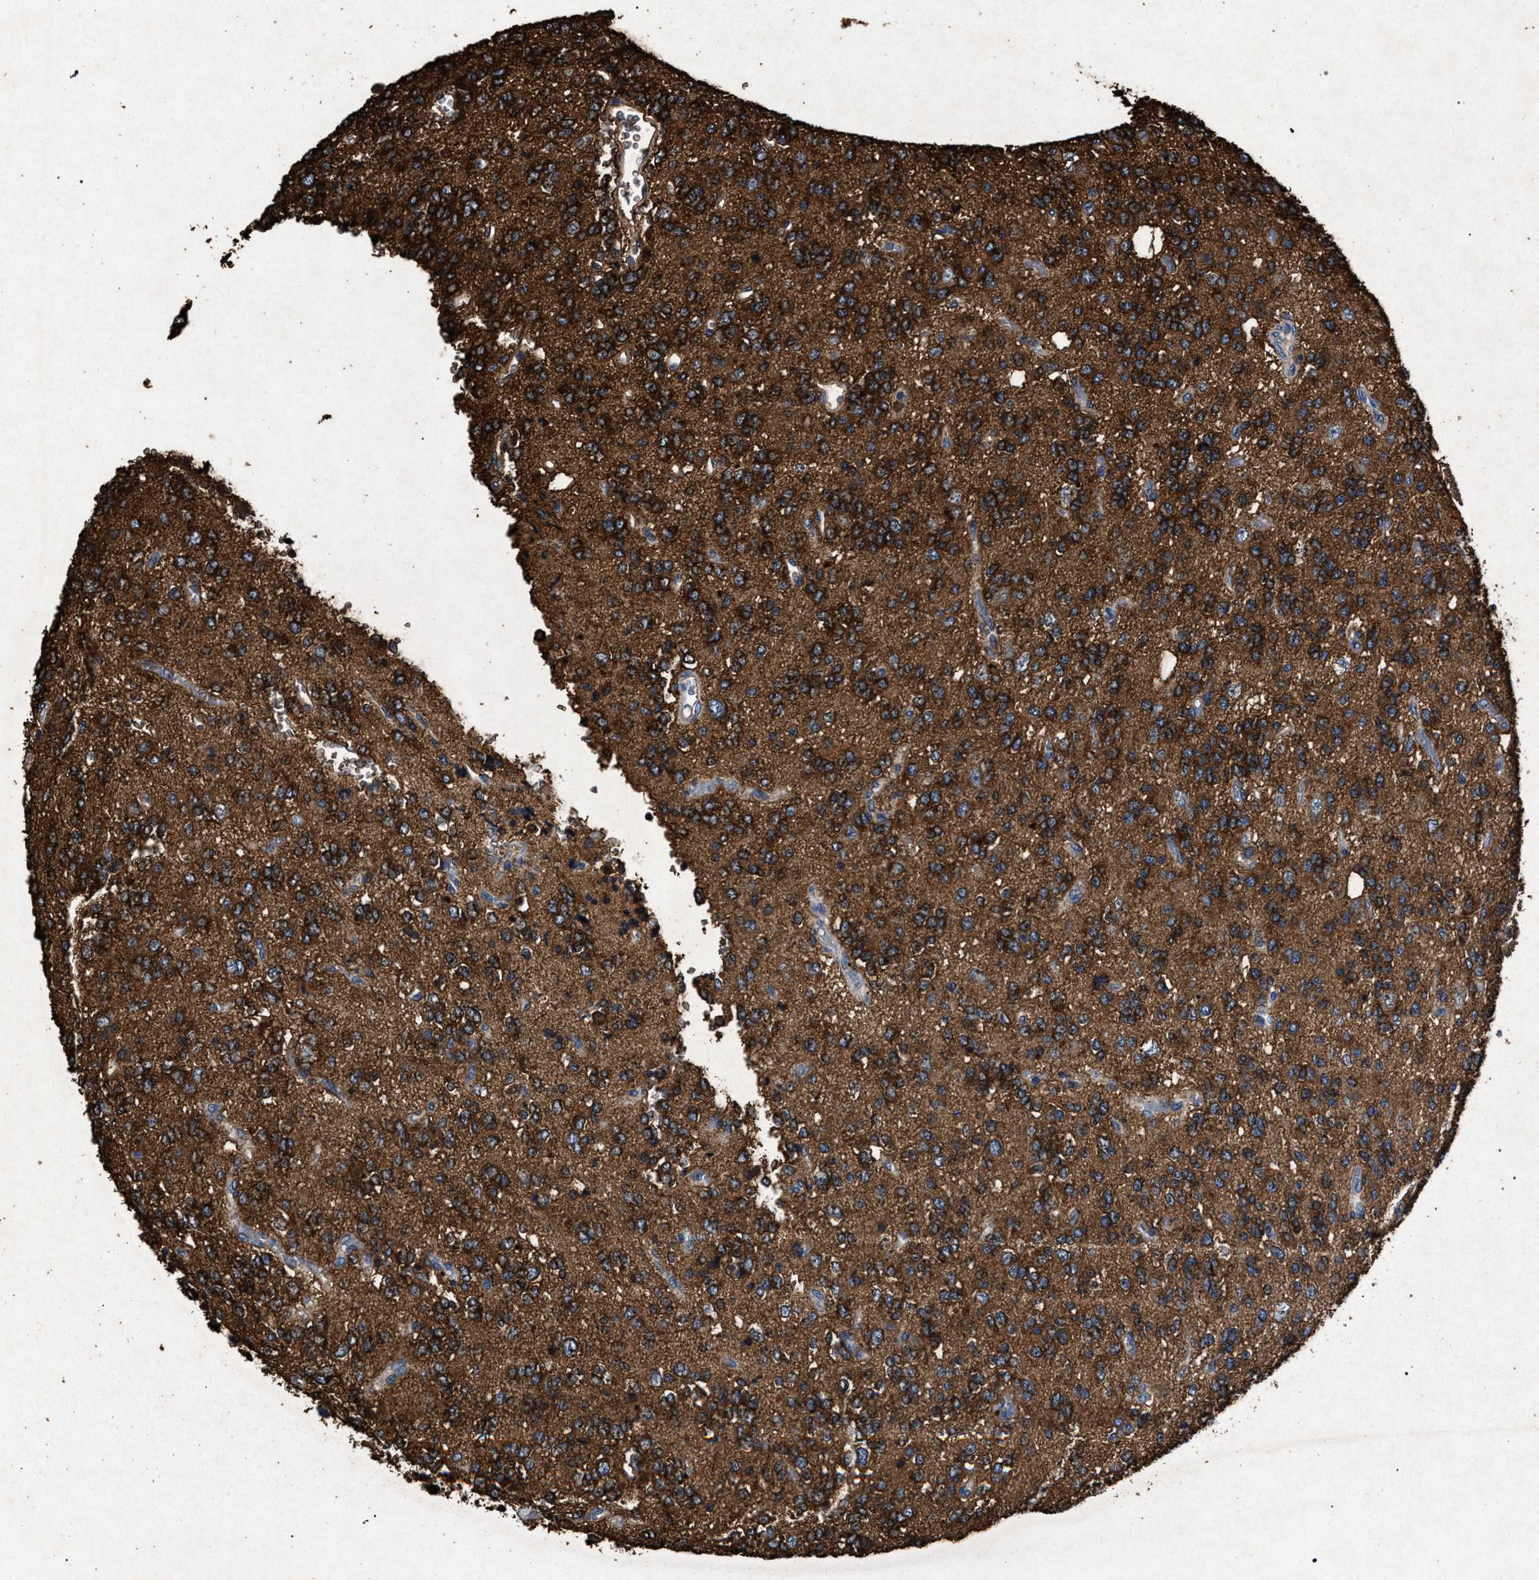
{"staining": {"intensity": "strong", "quantity": ">75%", "location": "cytoplasmic/membranous"}, "tissue": "glioma", "cell_type": "Tumor cells", "image_type": "cancer", "snomed": [{"axis": "morphology", "description": "Glioma, malignant, Low grade"}, {"axis": "topography", "description": "Brain"}], "caption": "The micrograph shows staining of malignant glioma (low-grade), revealing strong cytoplasmic/membranous protein positivity (brown color) within tumor cells. Immunohistochemistry (ihc) stains the protein in brown and the nuclei are stained blue.", "gene": "MARCKS", "patient": {"sex": "male", "age": 38}}